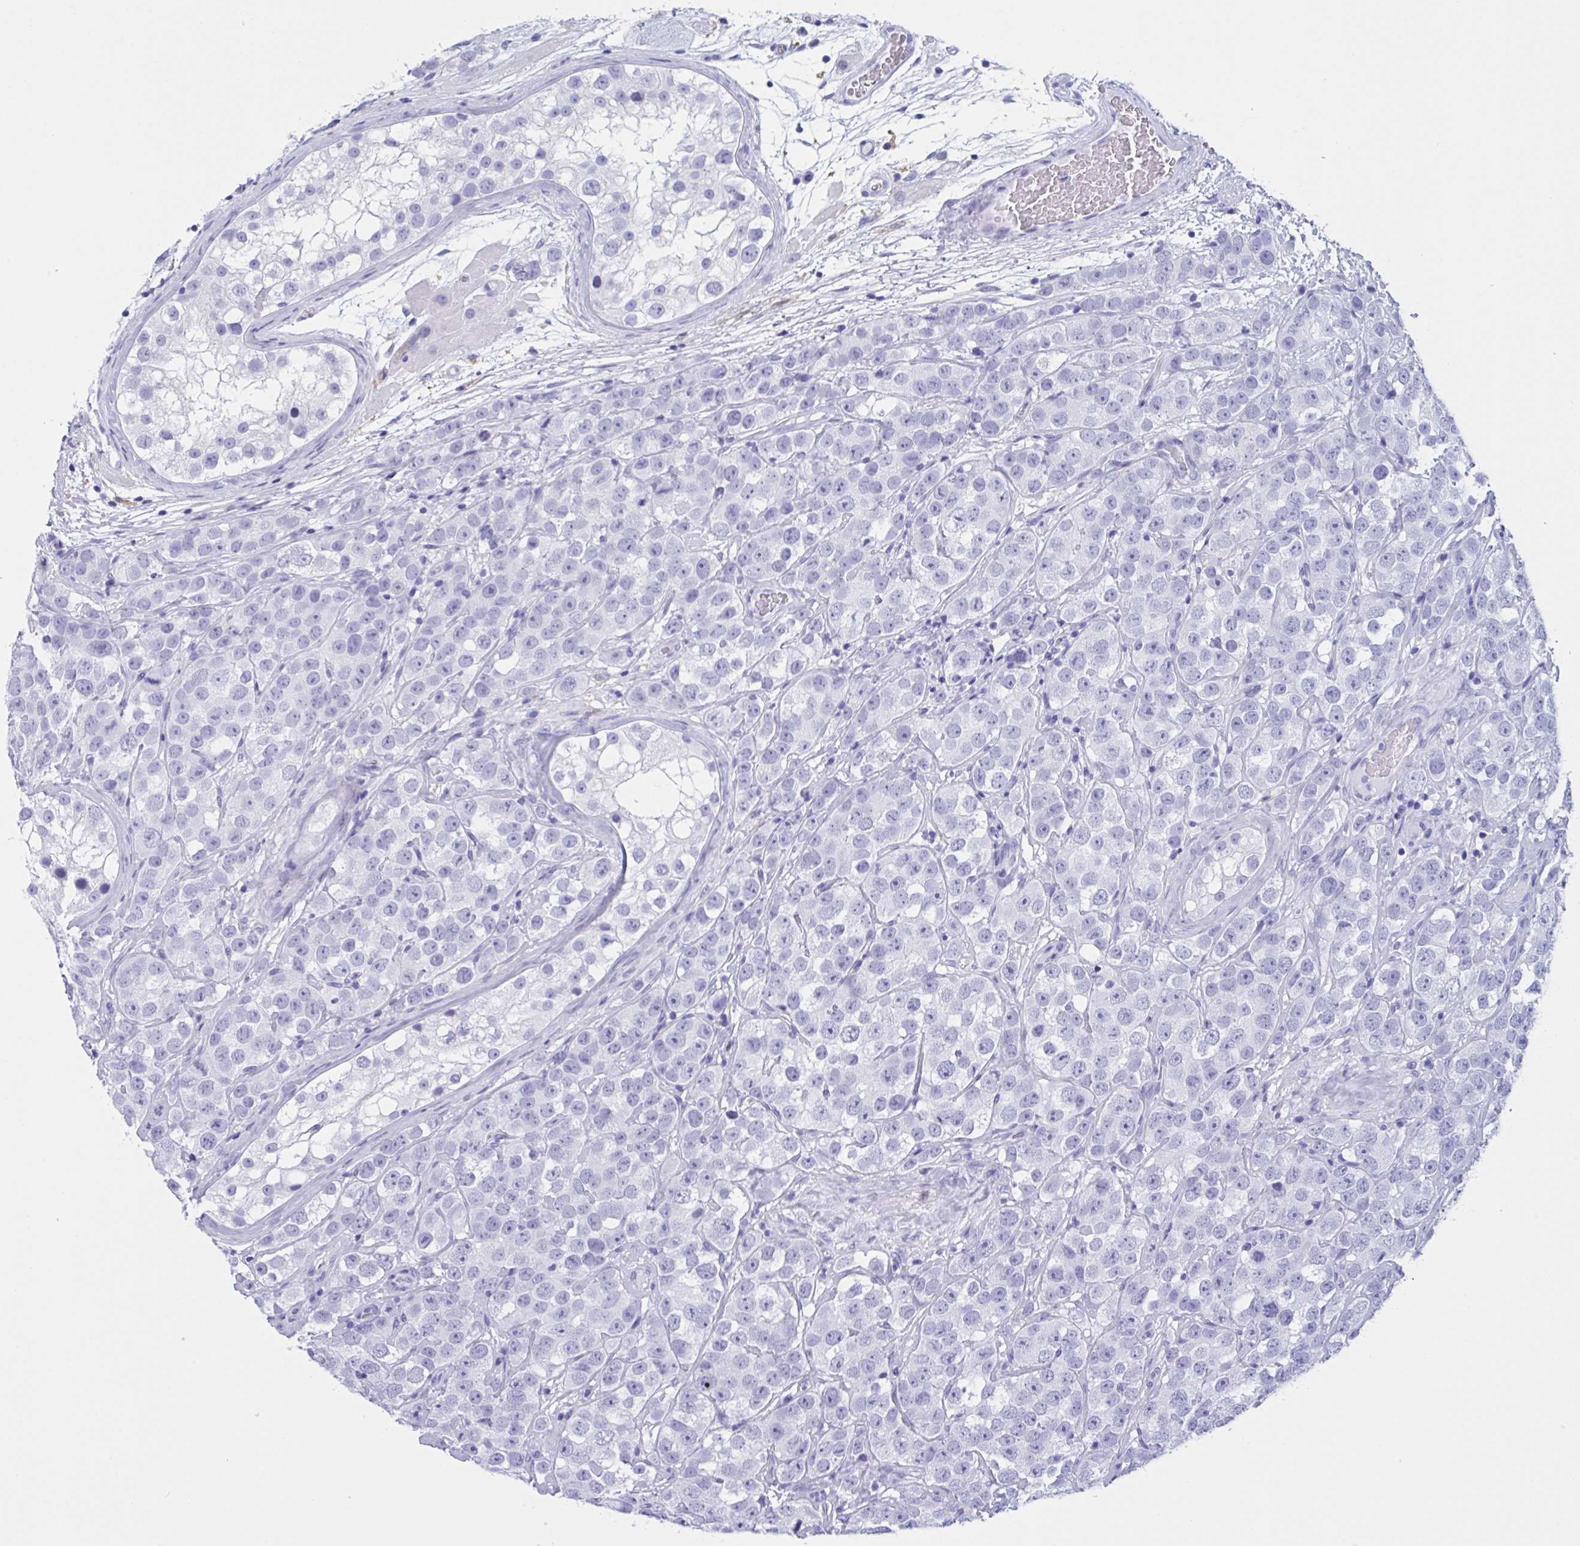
{"staining": {"intensity": "negative", "quantity": "none", "location": "none"}, "tissue": "testis cancer", "cell_type": "Tumor cells", "image_type": "cancer", "snomed": [{"axis": "morphology", "description": "Seminoma, NOS"}, {"axis": "topography", "description": "Testis"}], "caption": "A histopathology image of seminoma (testis) stained for a protein displays no brown staining in tumor cells. Brightfield microscopy of immunohistochemistry stained with DAB (brown) and hematoxylin (blue), captured at high magnification.", "gene": "ZNF850", "patient": {"sex": "male", "age": 28}}